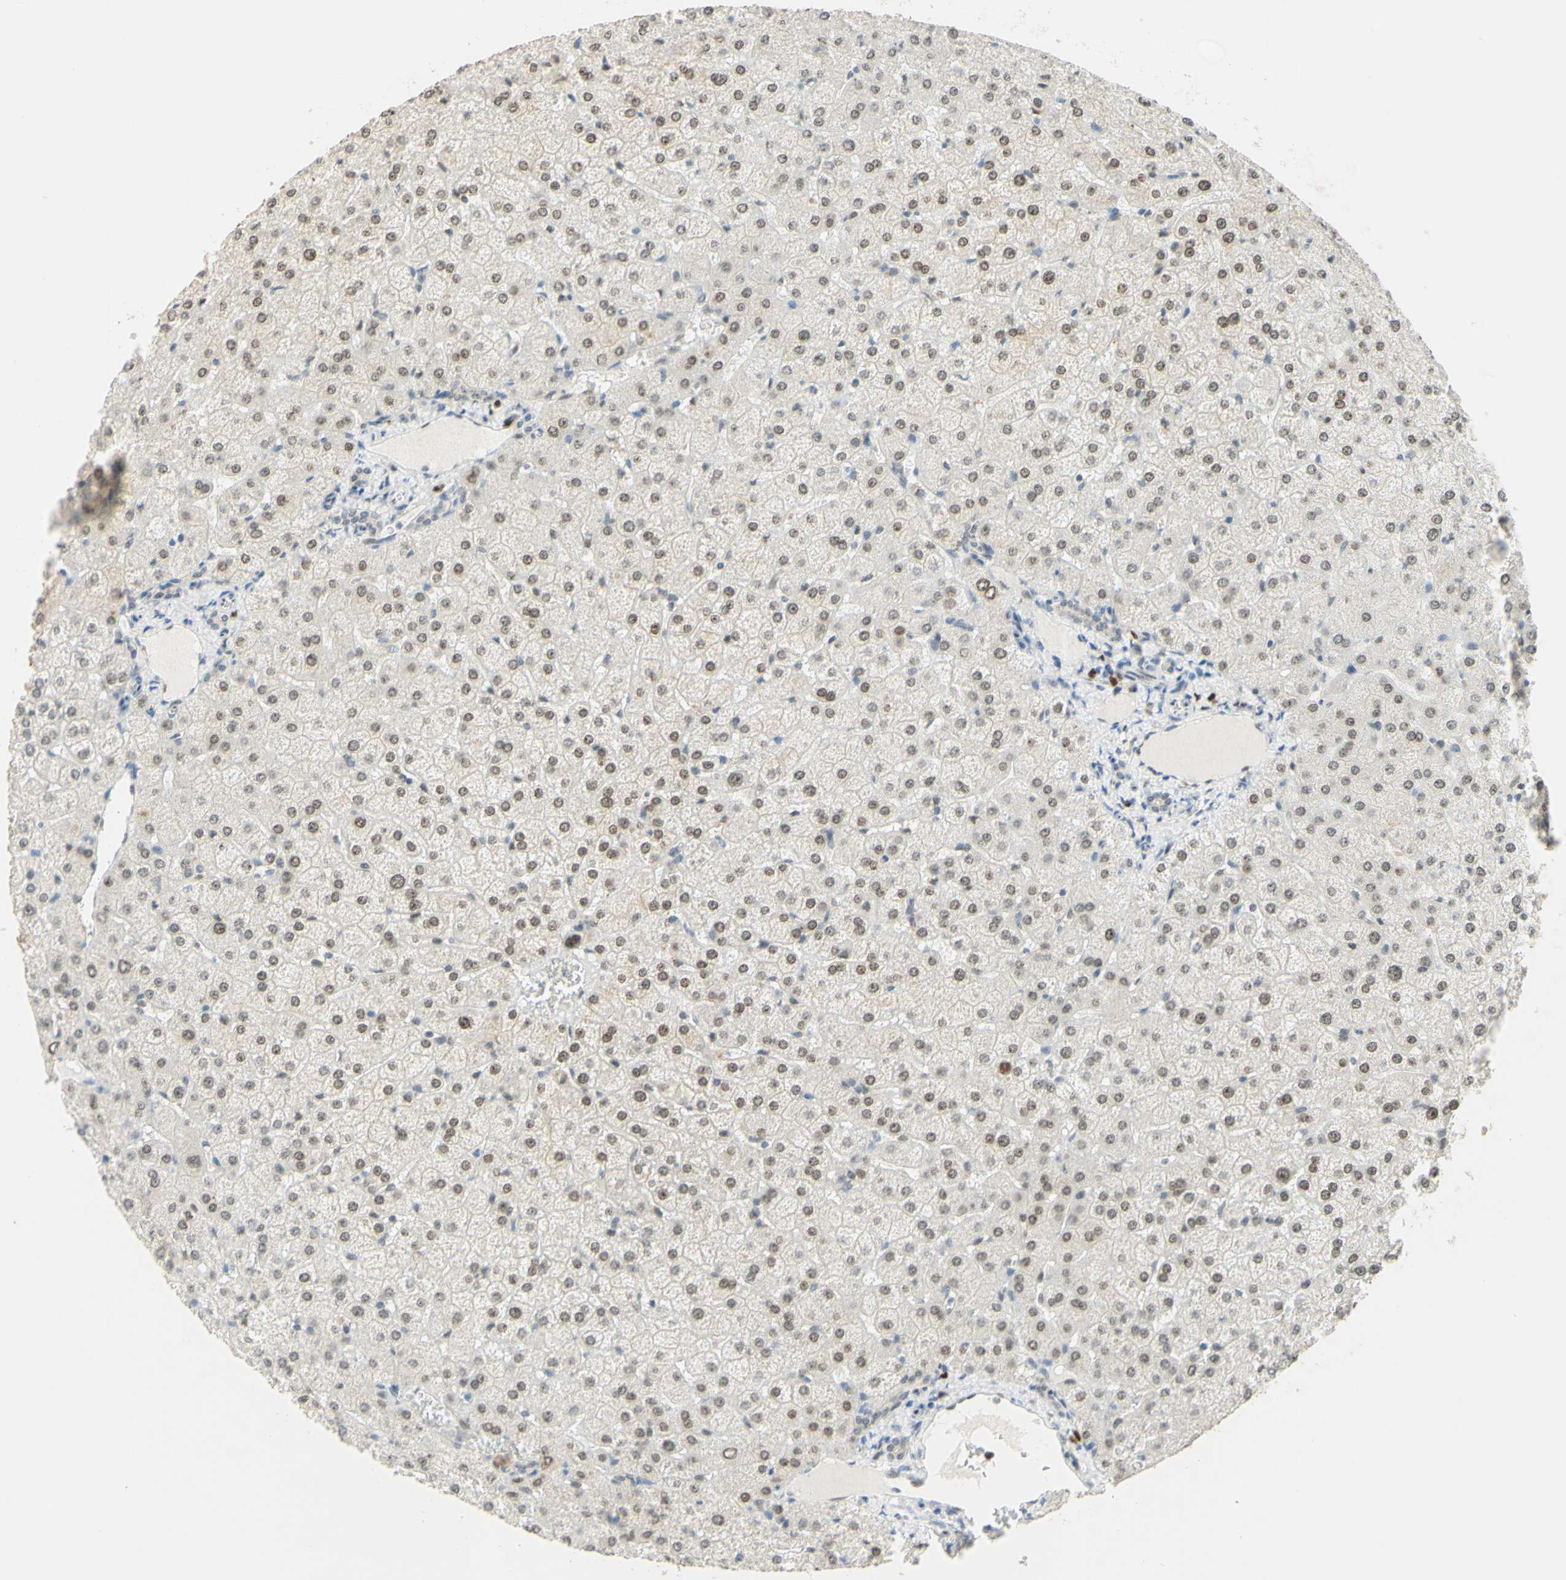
{"staining": {"intensity": "negative", "quantity": "none", "location": "none"}, "tissue": "liver", "cell_type": "Cholangiocytes", "image_type": "normal", "snomed": [{"axis": "morphology", "description": "Normal tissue, NOS"}, {"axis": "topography", "description": "Liver"}], "caption": "DAB (3,3'-diaminobenzidine) immunohistochemical staining of unremarkable liver exhibits no significant staining in cholangiocytes.", "gene": "POLB", "patient": {"sex": "female", "age": 32}}